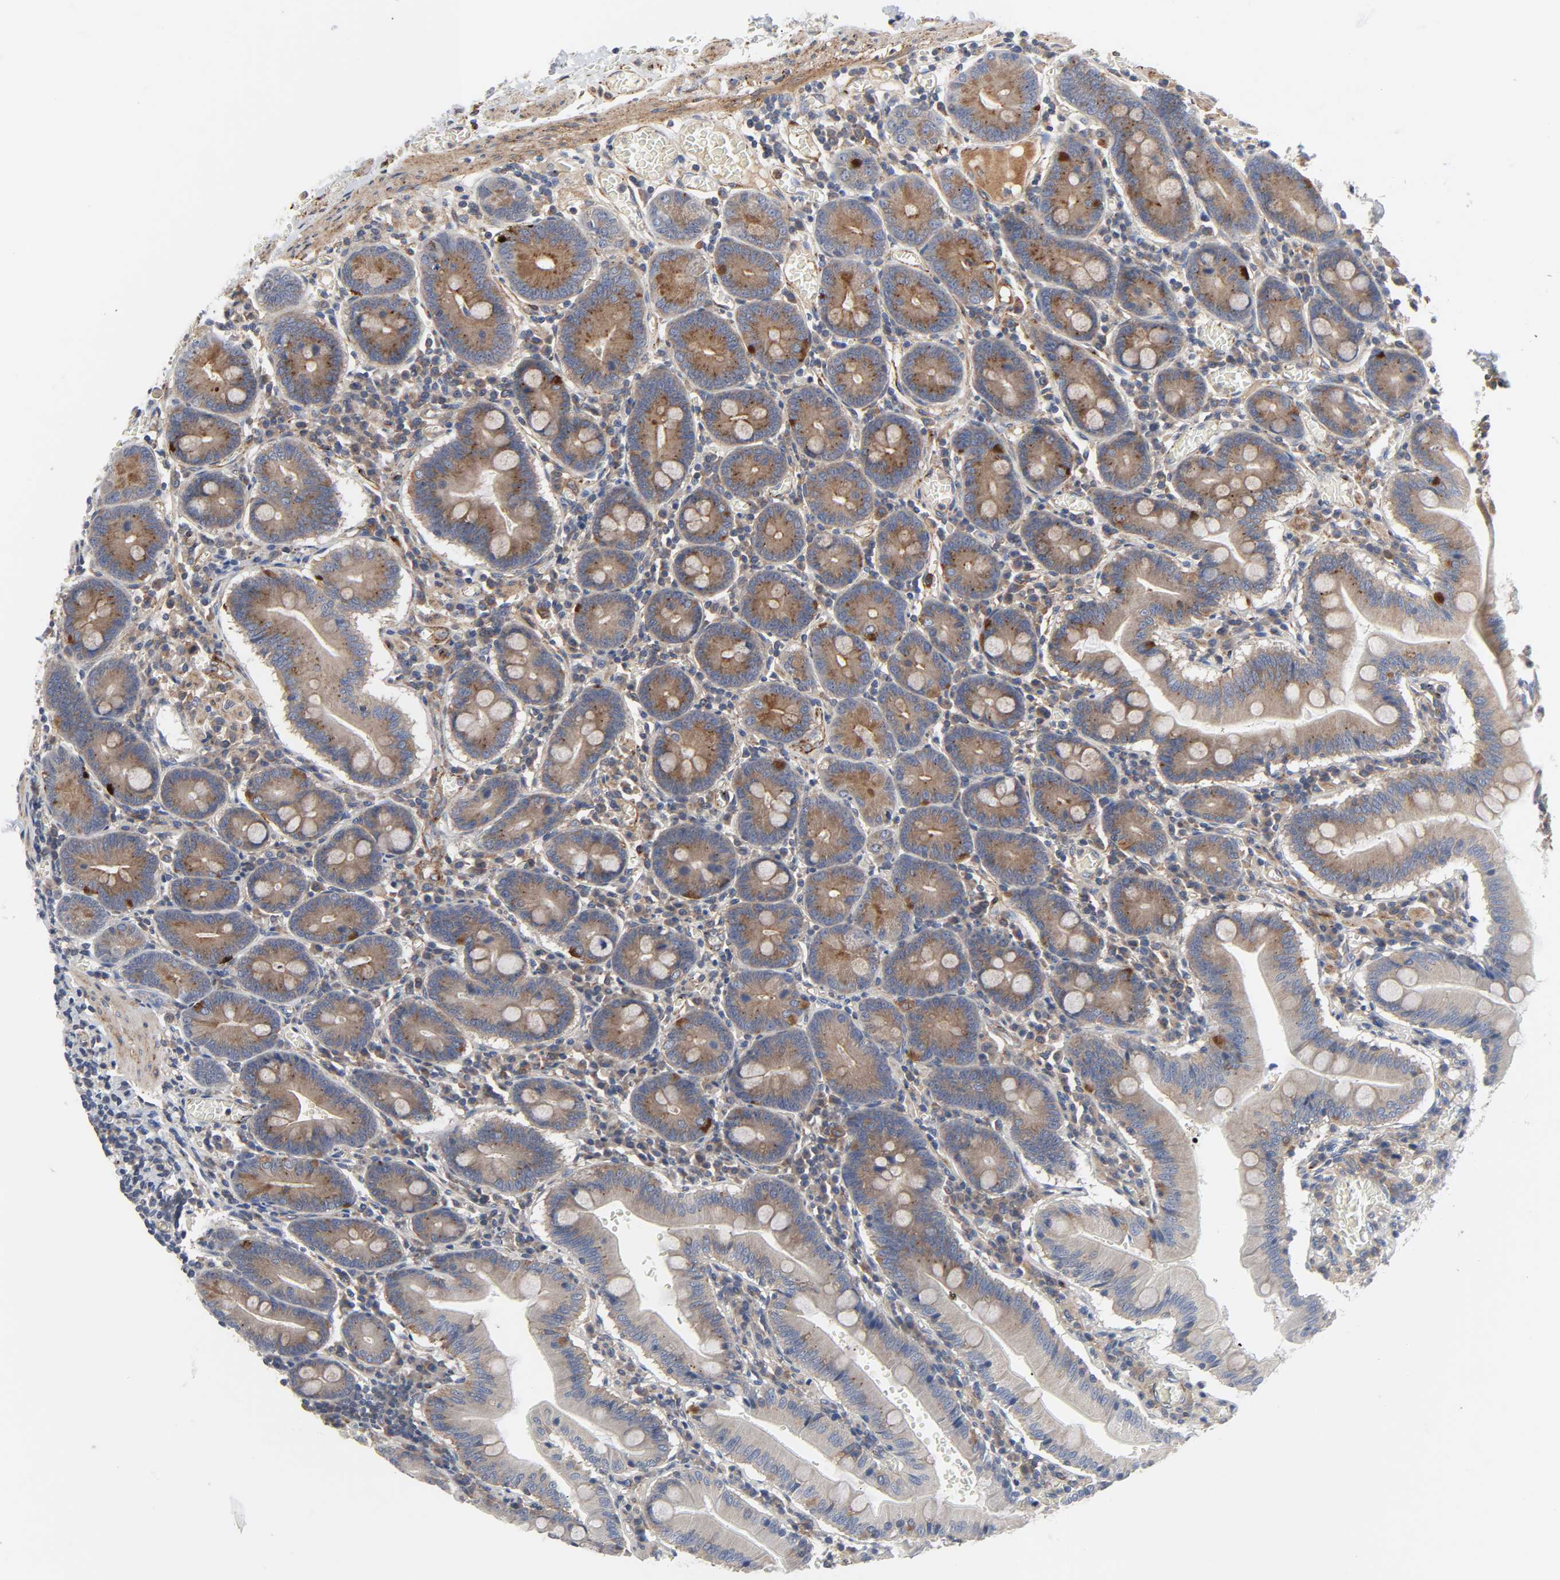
{"staining": {"intensity": "moderate", "quantity": ">75%", "location": "cytoplasmic/membranous"}, "tissue": "small intestine", "cell_type": "Glandular cells", "image_type": "normal", "snomed": [{"axis": "morphology", "description": "Normal tissue, NOS"}, {"axis": "topography", "description": "Small intestine"}], "caption": "Small intestine stained with DAB immunohistochemistry (IHC) shows medium levels of moderate cytoplasmic/membranous positivity in approximately >75% of glandular cells. (Brightfield microscopy of DAB IHC at high magnification).", "gene": "ARHGAP1", "patient": {"sex": "male", "age": 71}}